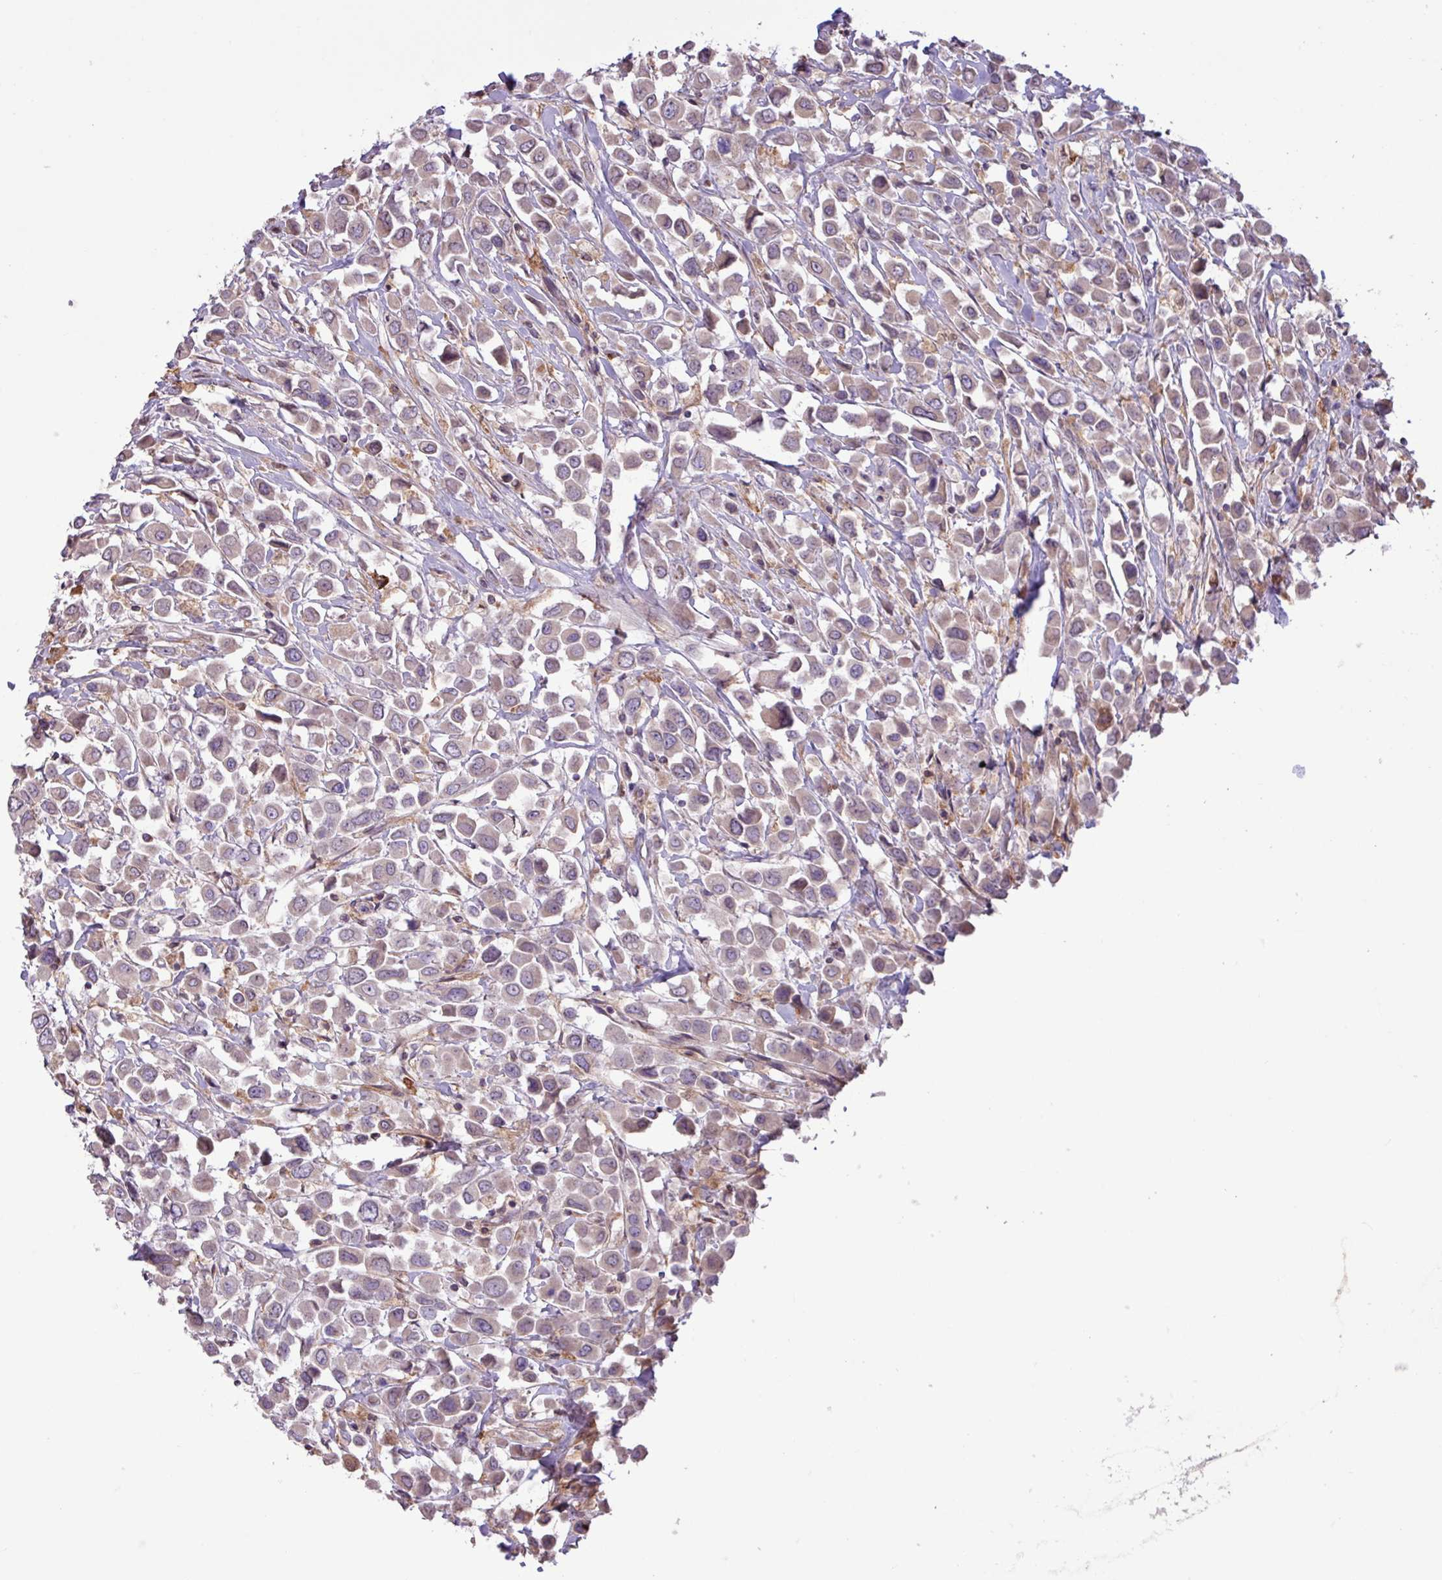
{"staining": {"intensity": "weak", "quantity": "<25%", "location": "cytoplasmic/membranous"}, "tissue": "breast cancer", "cell_type": "Tumor cells", "image_type": "cancer", "snomed": [{"axis": "morphology", "description": "Duct carcinoma"}, {"axis": "topography", "description": "Breast"}], "caption": "There is no significant positivity in tumor cells of invasive ductal carcinoma (breast). (DAB (3,3'-diaminobenzidine) IHC visualized using brightfield microscopy, high magnification).", "gene": "ARHGEF25", "patient": {"sex": "female", "age": 61}}